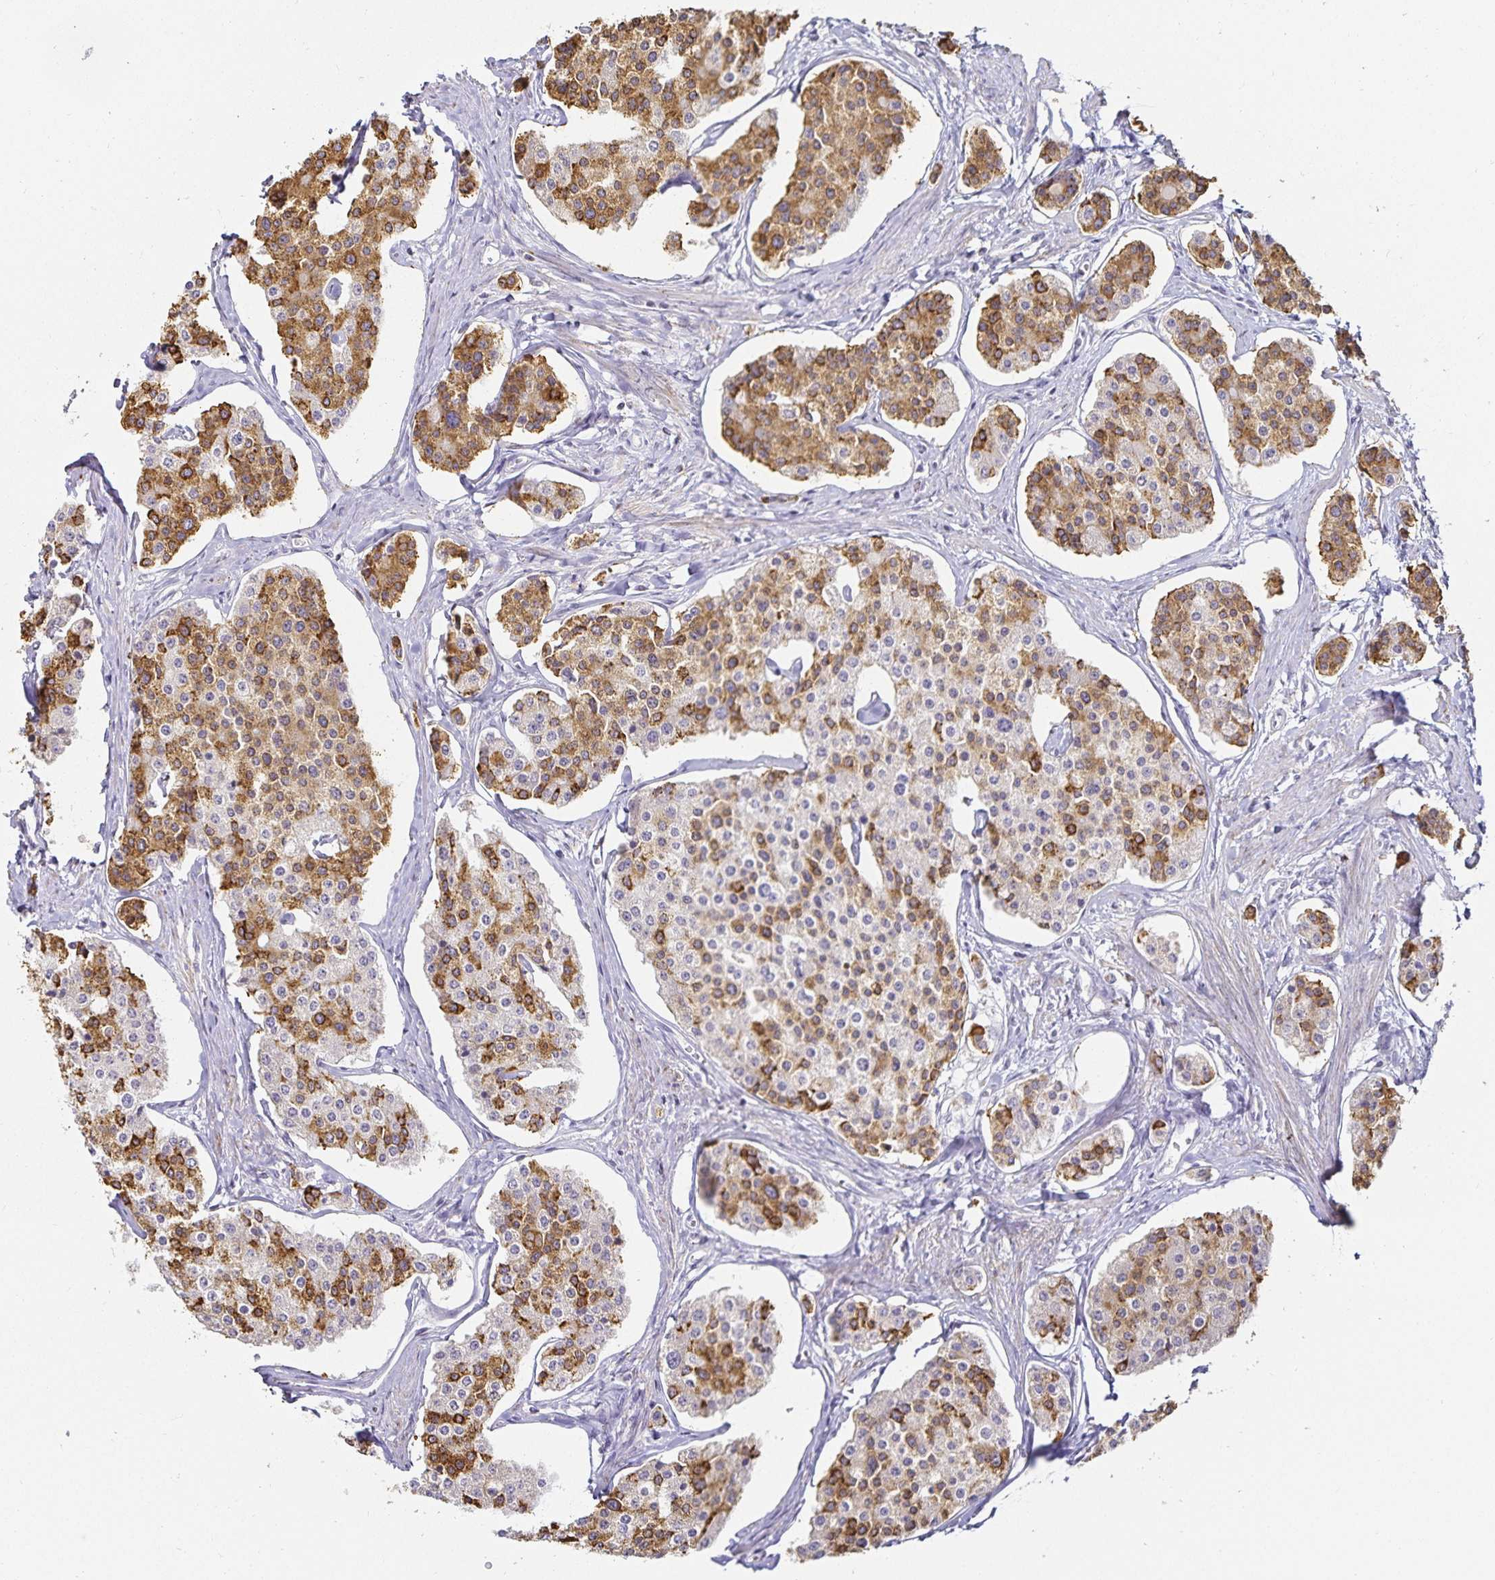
{"staining": {"intensity": "moderate", "quantity": "25%-75%", "location": "cytoplasmic/membranous"}, "tissue": "carcinoid", "cell_type": "Tumor cells", "image_type": "cancer", "snomed": [{"axis": "morphology", "description": "Carcinoid, malignant, NOS"}, {"axis": "topography", "description": "Small intestine"}], "caption": "Immunohistochemistry (IHC) image of neoplastic tissue: human carcinoid stained using immunohistochemistry reveals medium levels of moderate protein expression localized specifically in the cytoplasmic/membranous of tumor cells, appearing as a cytoplasmic/membranous brown color.", "gene": "GP2", "patient": {"sex": "female", "age": 65}}